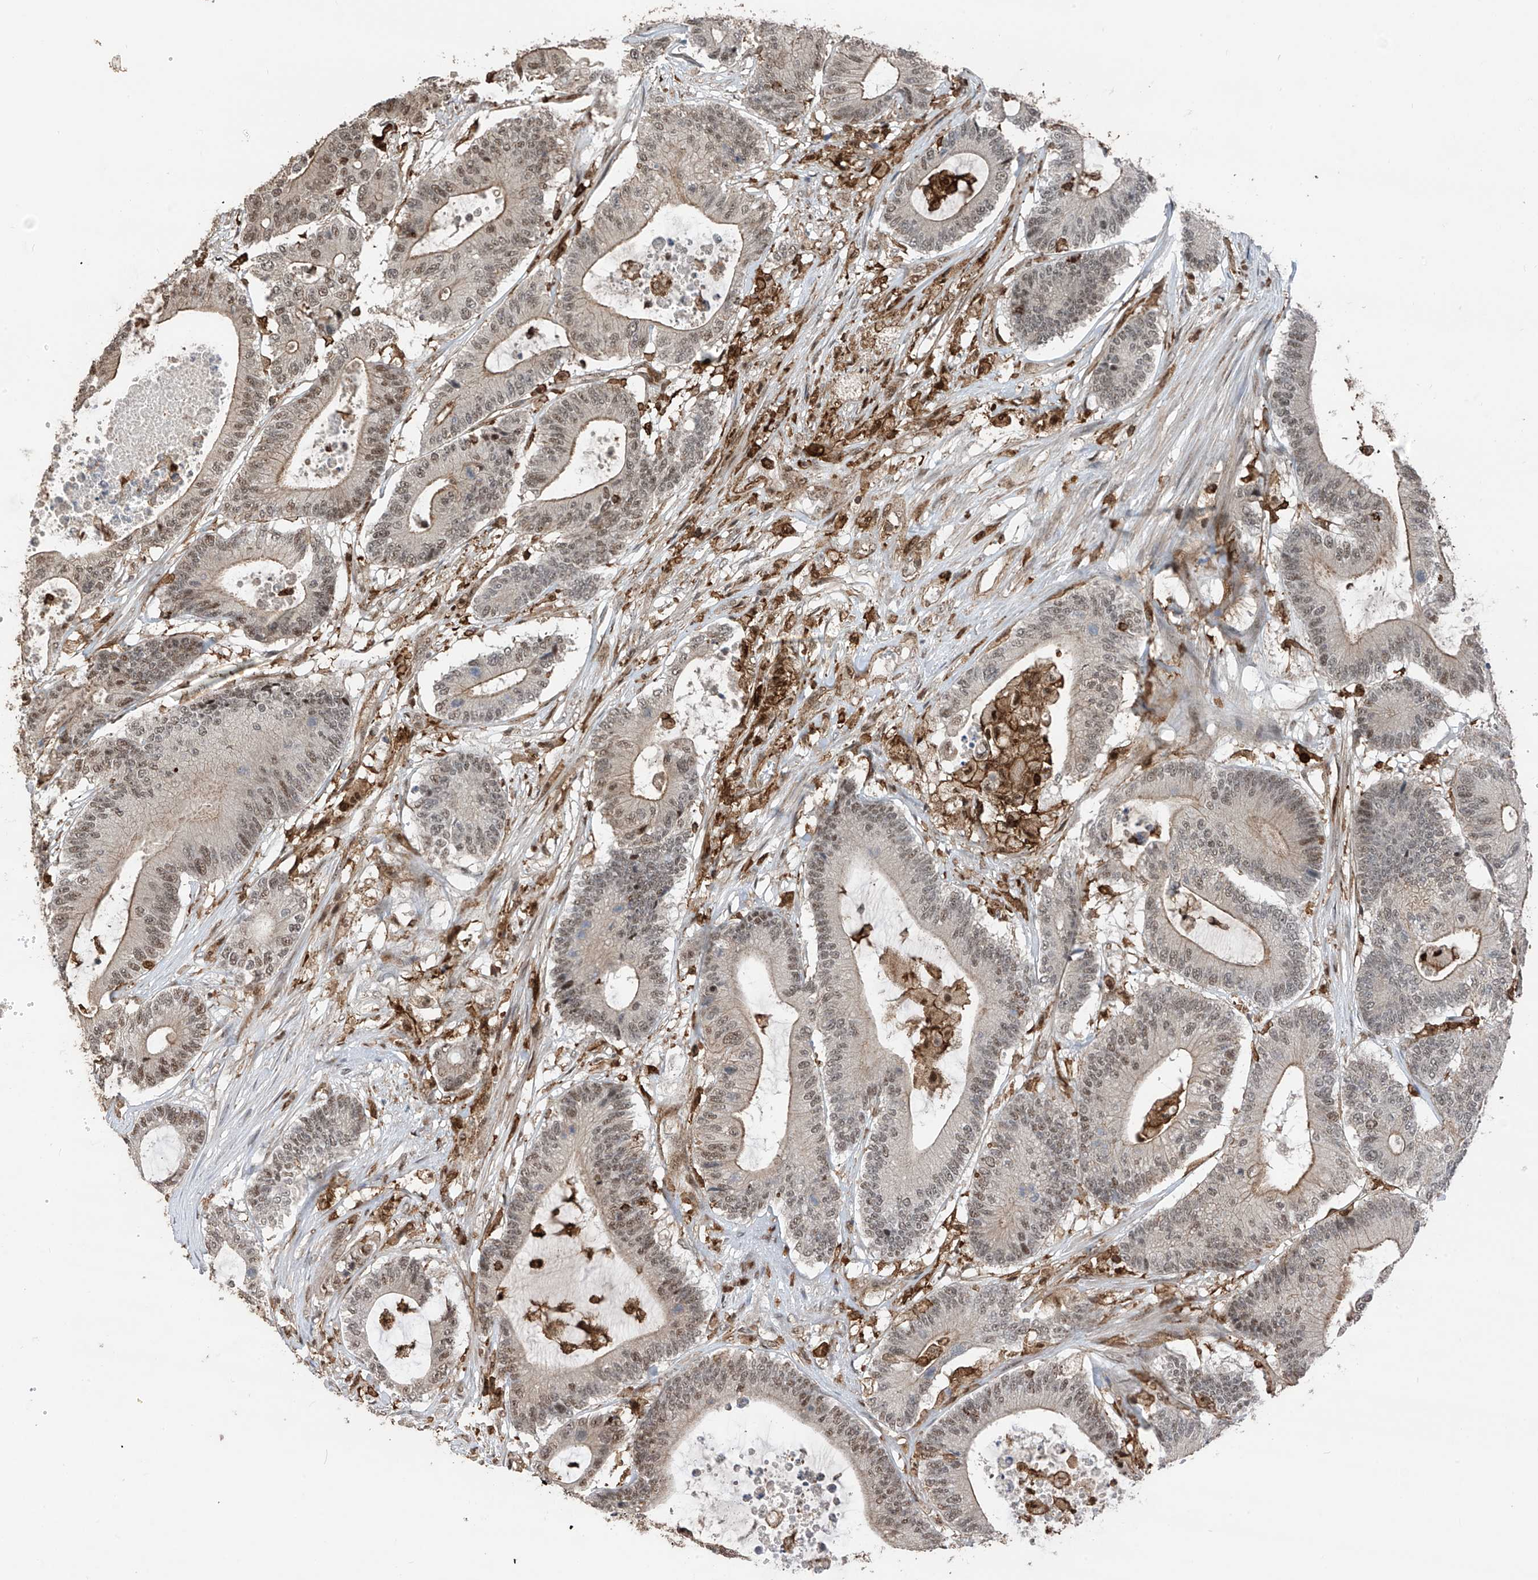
{"staining": {"intensity": "moderate", "quantity": ">75%", "location": "cytoplasmic/membranous,nuclear"}, "tissue": "colorectal cancer", "cell_type": "Tumor cells", "image_type": "cancer", "snomed": [{"axis": "morphology", "description": "Adenocarcinoma, NOS"}, {"axis": "topography", "description": "Colon"}], "caption": "Immunohistochemical staining of human colorectal cancer reveals moderate cytoplasmic/membranous and nuclear protein staining in about >75% of tumor cells.", "gene": "MICAL1", "patient": {"sex": "female", "age": 84}}